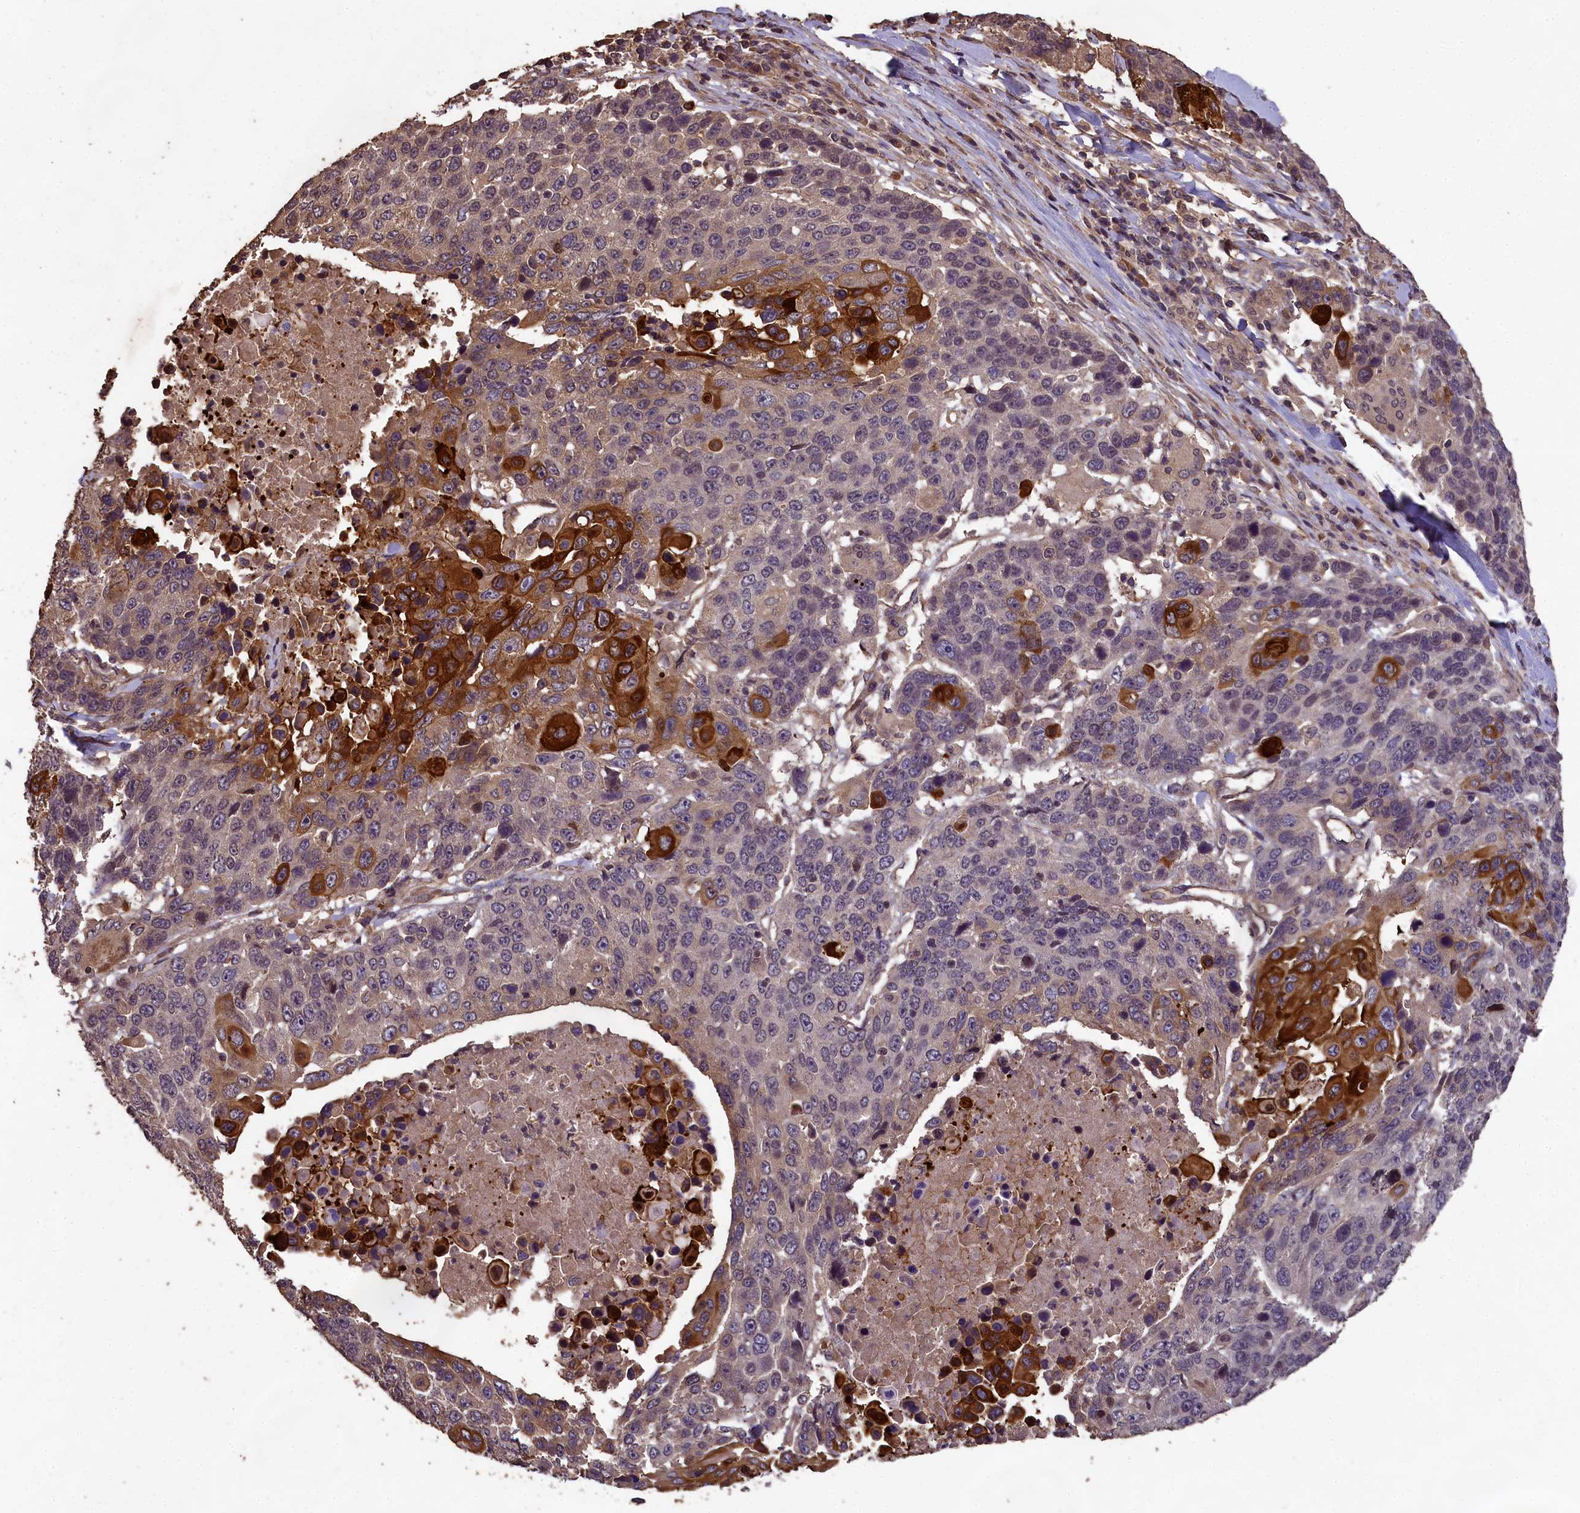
{"staining": {"intensity": "strong", "quantity": "<25%", "location": "cytoplasmic/membranous"}, "tissue": "lung cancer", "cell_type": "Tumor cells", "image_type": "cancer", "snomed": [{"axis": "morphology", "description": "Squamous cell carcinoma, NOS"}, {"axis": "topography", "description": "Lung"}], "caption": "Protein staining of lung cancer tissue demonstrates strong cytoplasmic/membranous expression in about <25% of tumor cells.", "gene": "CHD9", "patient": {"sex": "male", "age": 66}}